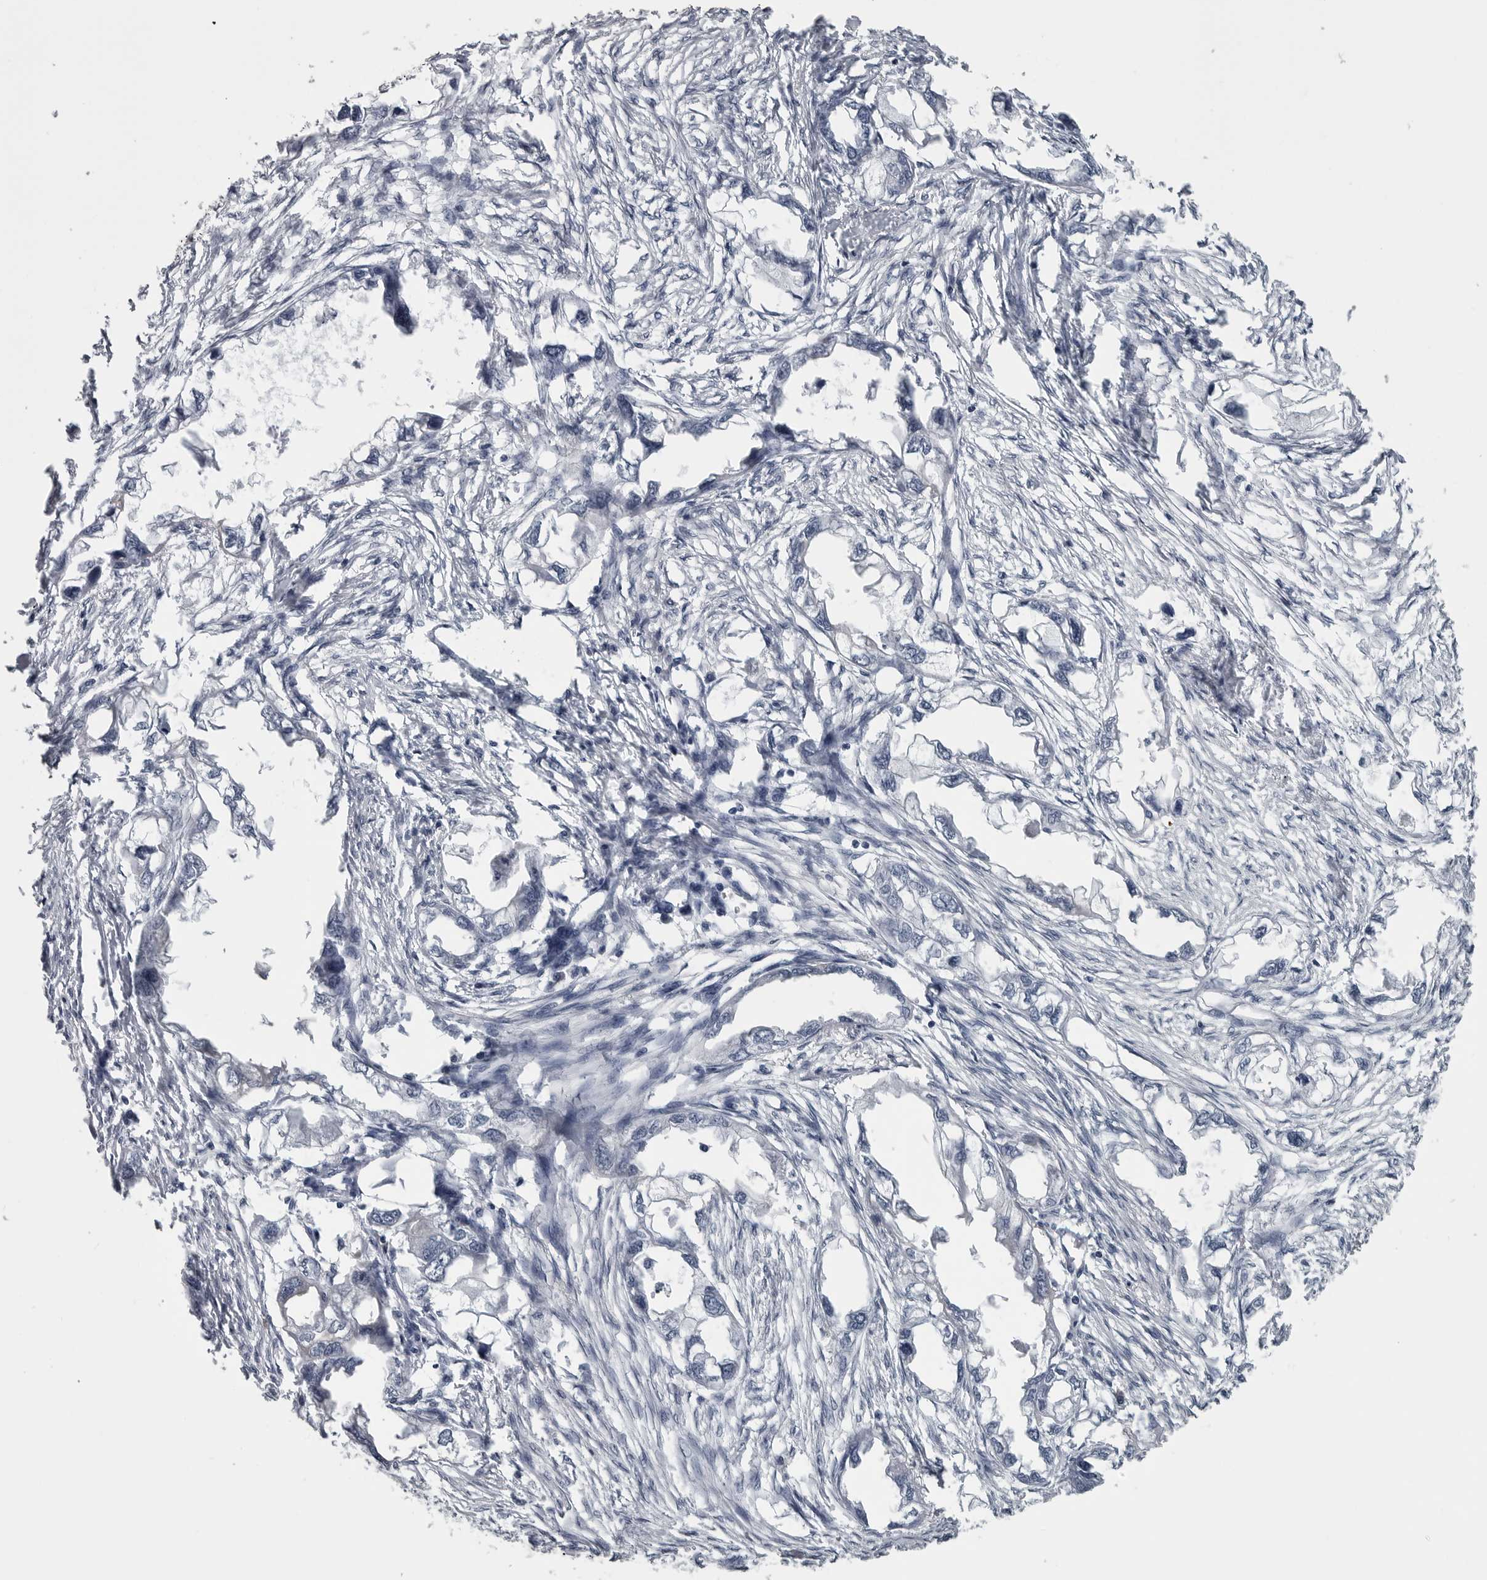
{"staining": {"intensity": "negative", "quantity": "none", "location": "none"}, "tissue": "endometrial cancer", "cell_type": "Tumor cells", "image_type": "cancer", "snomed": [{"axis": "morphology", "description": "Adenocarcinoma, NOS"}, {"axis": "morphology", "description": "Adenocarcinoma, metastatic, NOS"}, {"axis": "topography", "description": "Adipose tissue"}, {"axis": "topography", "description": "Endometrium"}], "caption": "IHC image of human metastatic adenocarcinoma (endometrial) stained for a protein (brown), which reveals no positivity in tumor cells. Nuclei are stained in blue.", "gene": "MYOC", "patient": {"sex": "female", "age": 67}}